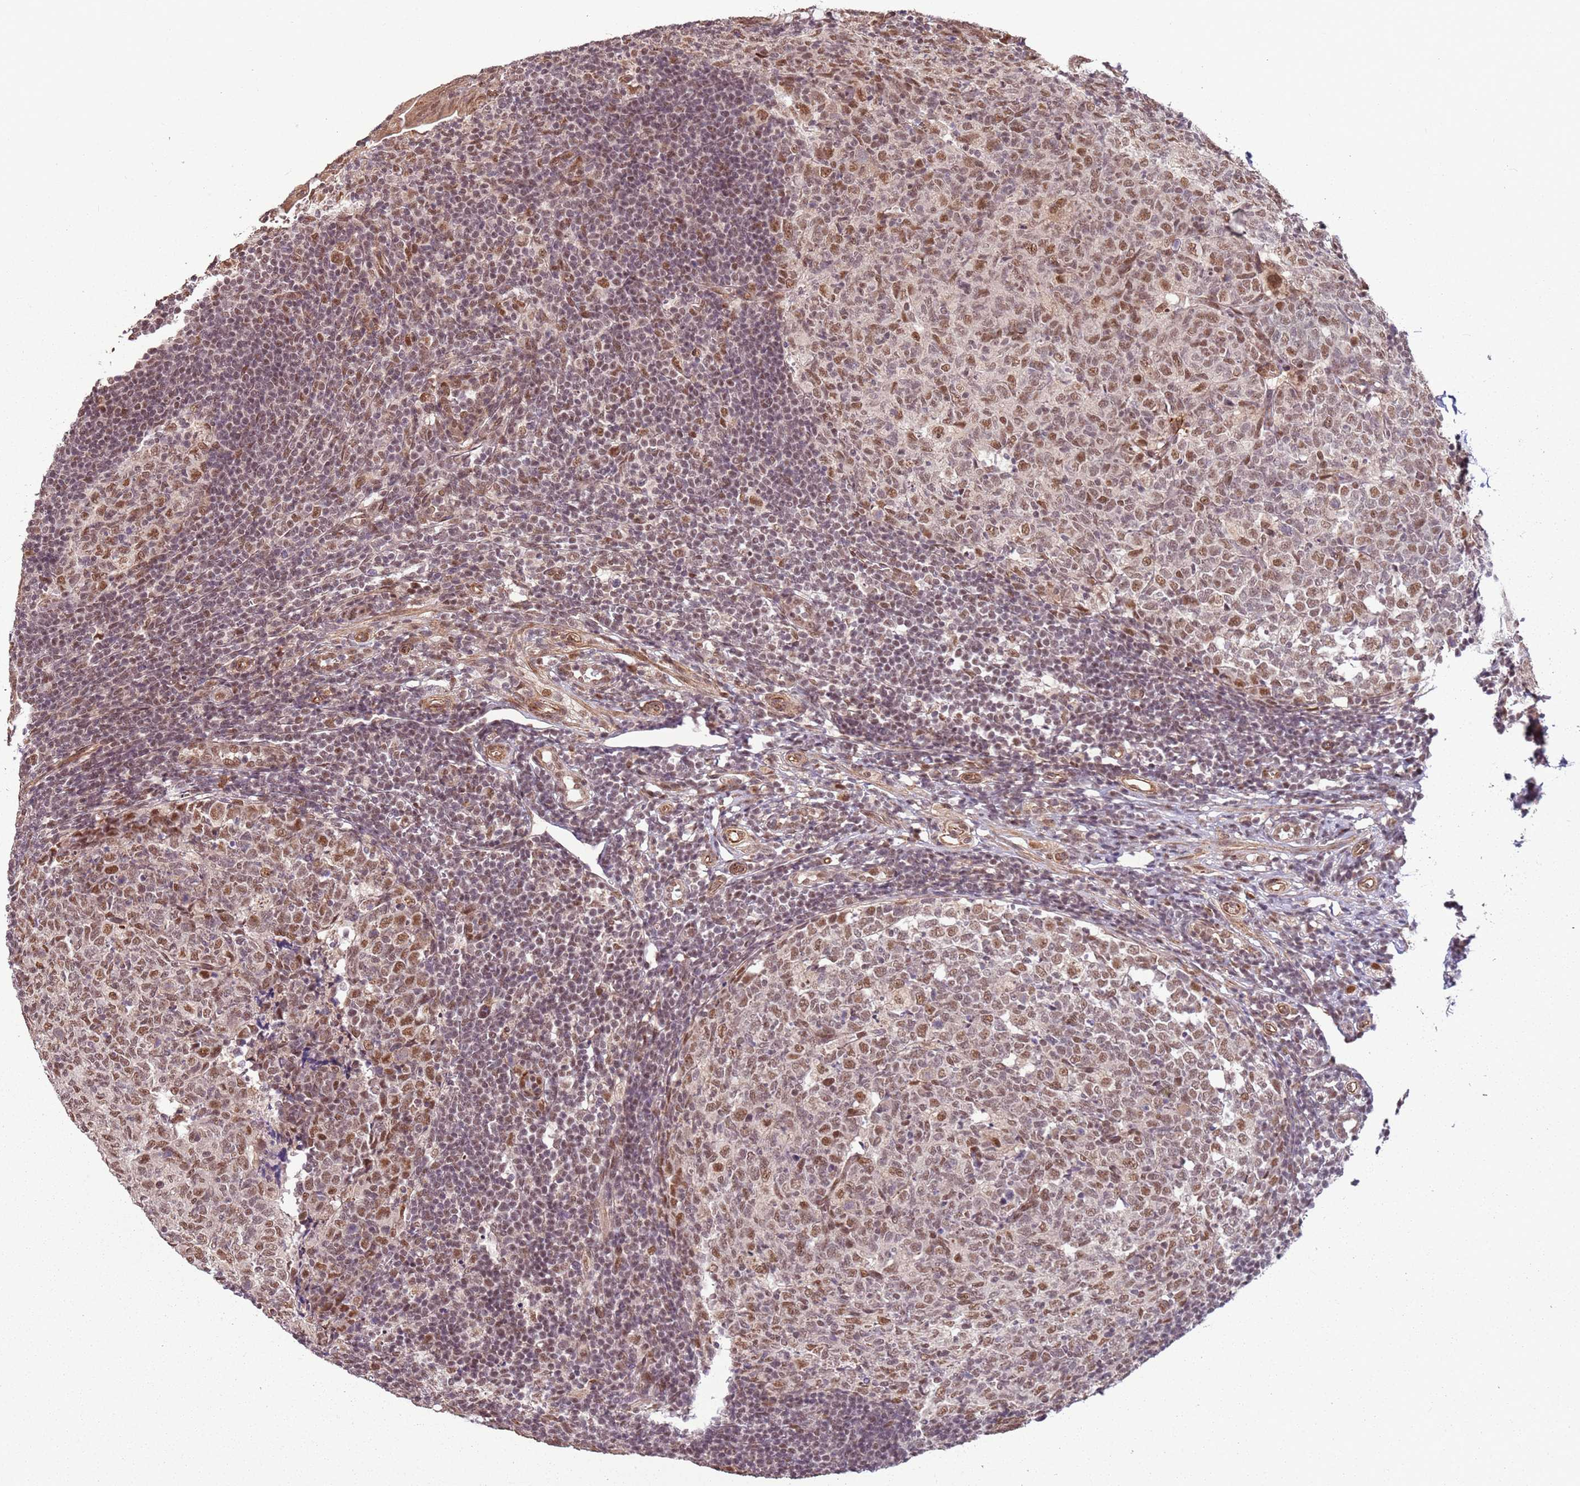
{"staining": {"intensity": "moderate", "quantity": ">75%", "location": "nuclear"}, "tissue": "appendix", "cell_type": "Glandular cells", "image_type": "normal", "snomed": [{"axis": "morphology", "description": "Normal tissue, NOS"}, {"axis": "topography", "description": "Appendix"}], "caption": "Brown immunohistochemical staining in benign human appendix shows moderate nuclear positivity in about >75% of glandular cells. Ihc stains the protein in brown and the nuclei are stained blue.", "gene": "POLR3H", "patient": {"sex": "male", "age": 14}}